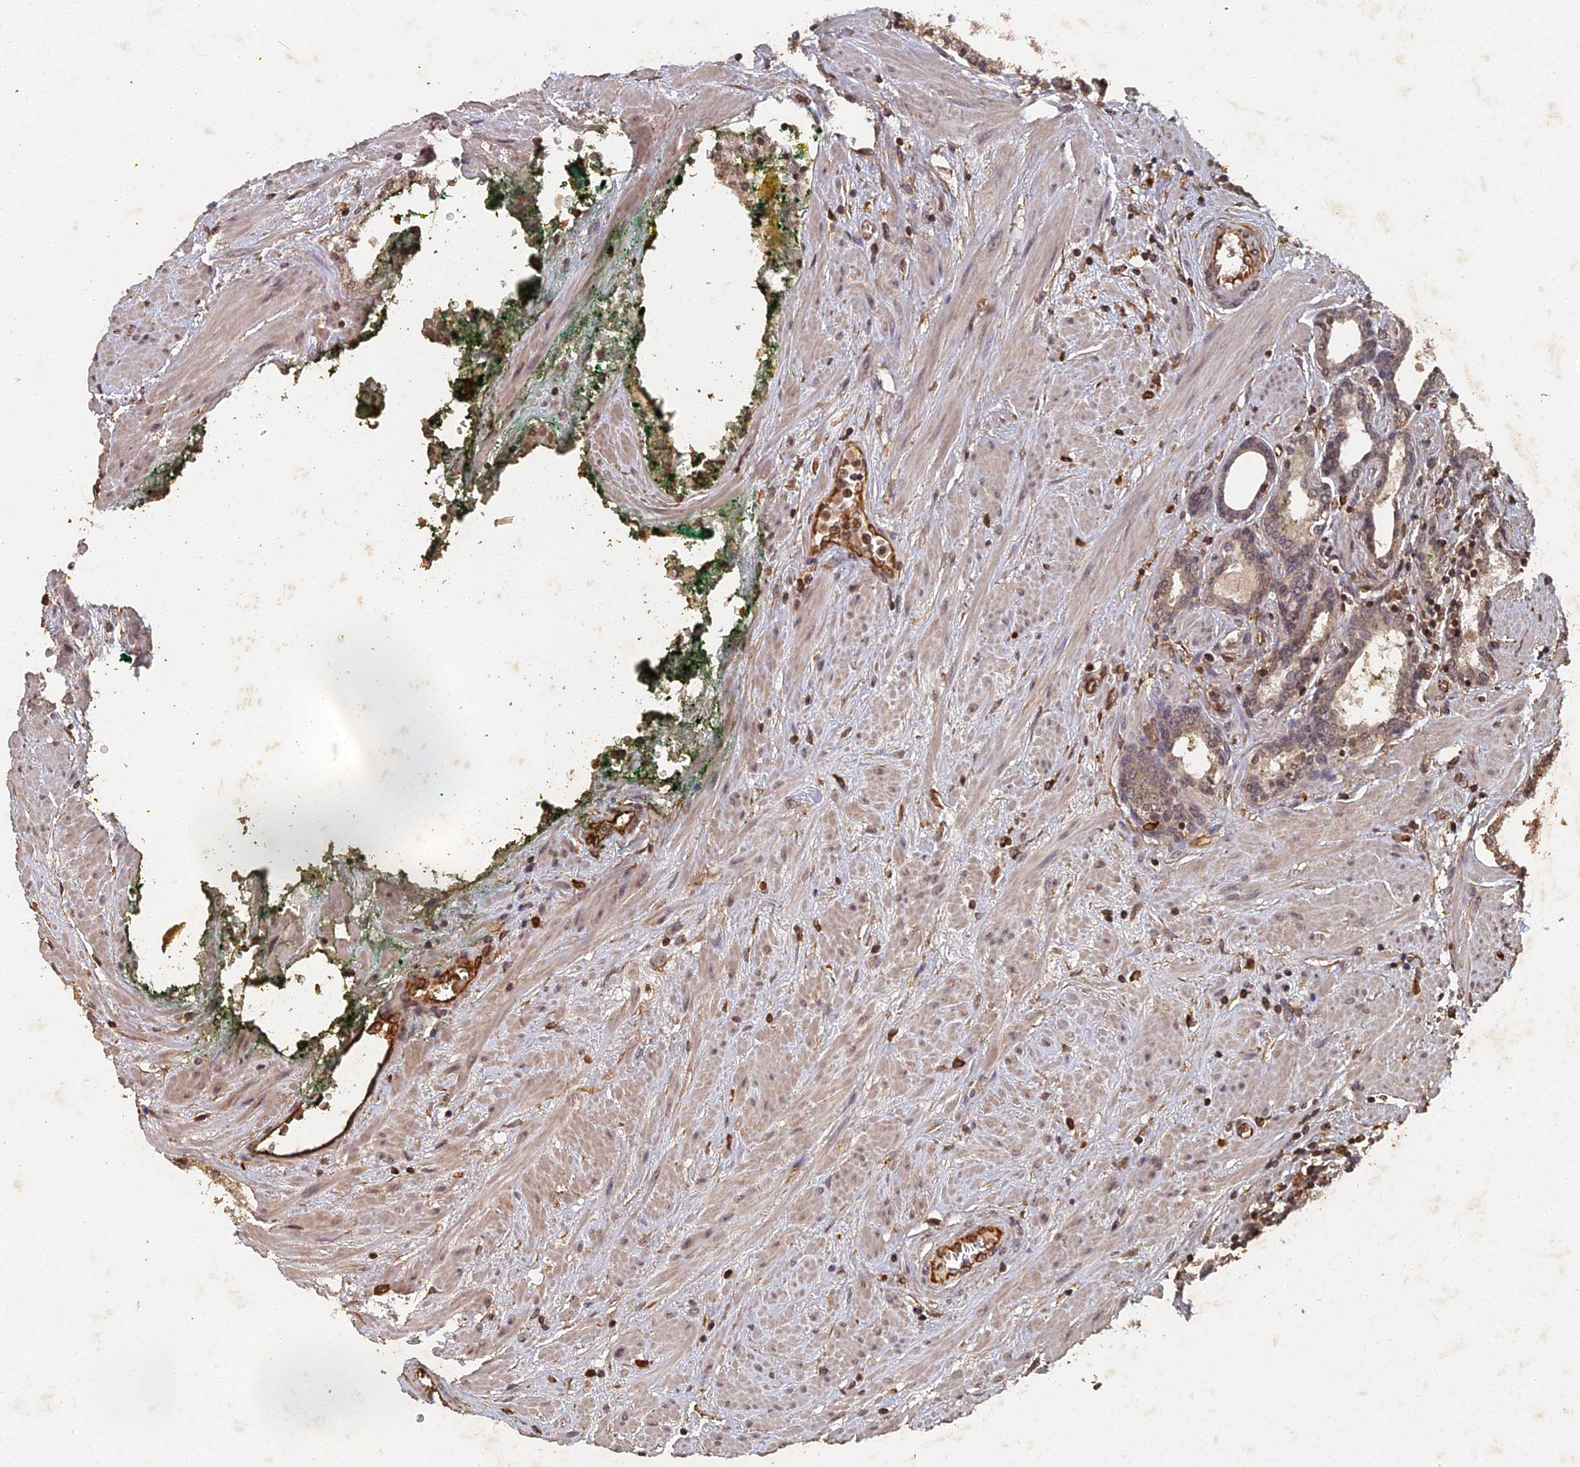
{"staining": {"intensity": "weak", "quantity": "<25%", "location": "cytoplasmic/membranous,nuclear"}, "tissue": "prostate cancer", "cell_type": "Tumor cells", "image_type": "cancer", "snomed": [{"axis": "morphology", "description": "Adenocarcinoma, High grade"}, {"axis": "topography", "description": "Prostate"}], "caption": "Human prostate high-grade adenocarcinoma stained for a protein using immunohistochemistry (IHC) exhibits no expression in tumor cells.", "gene": "ABCB10", "patient": {"sex": "male", "age": 58}}